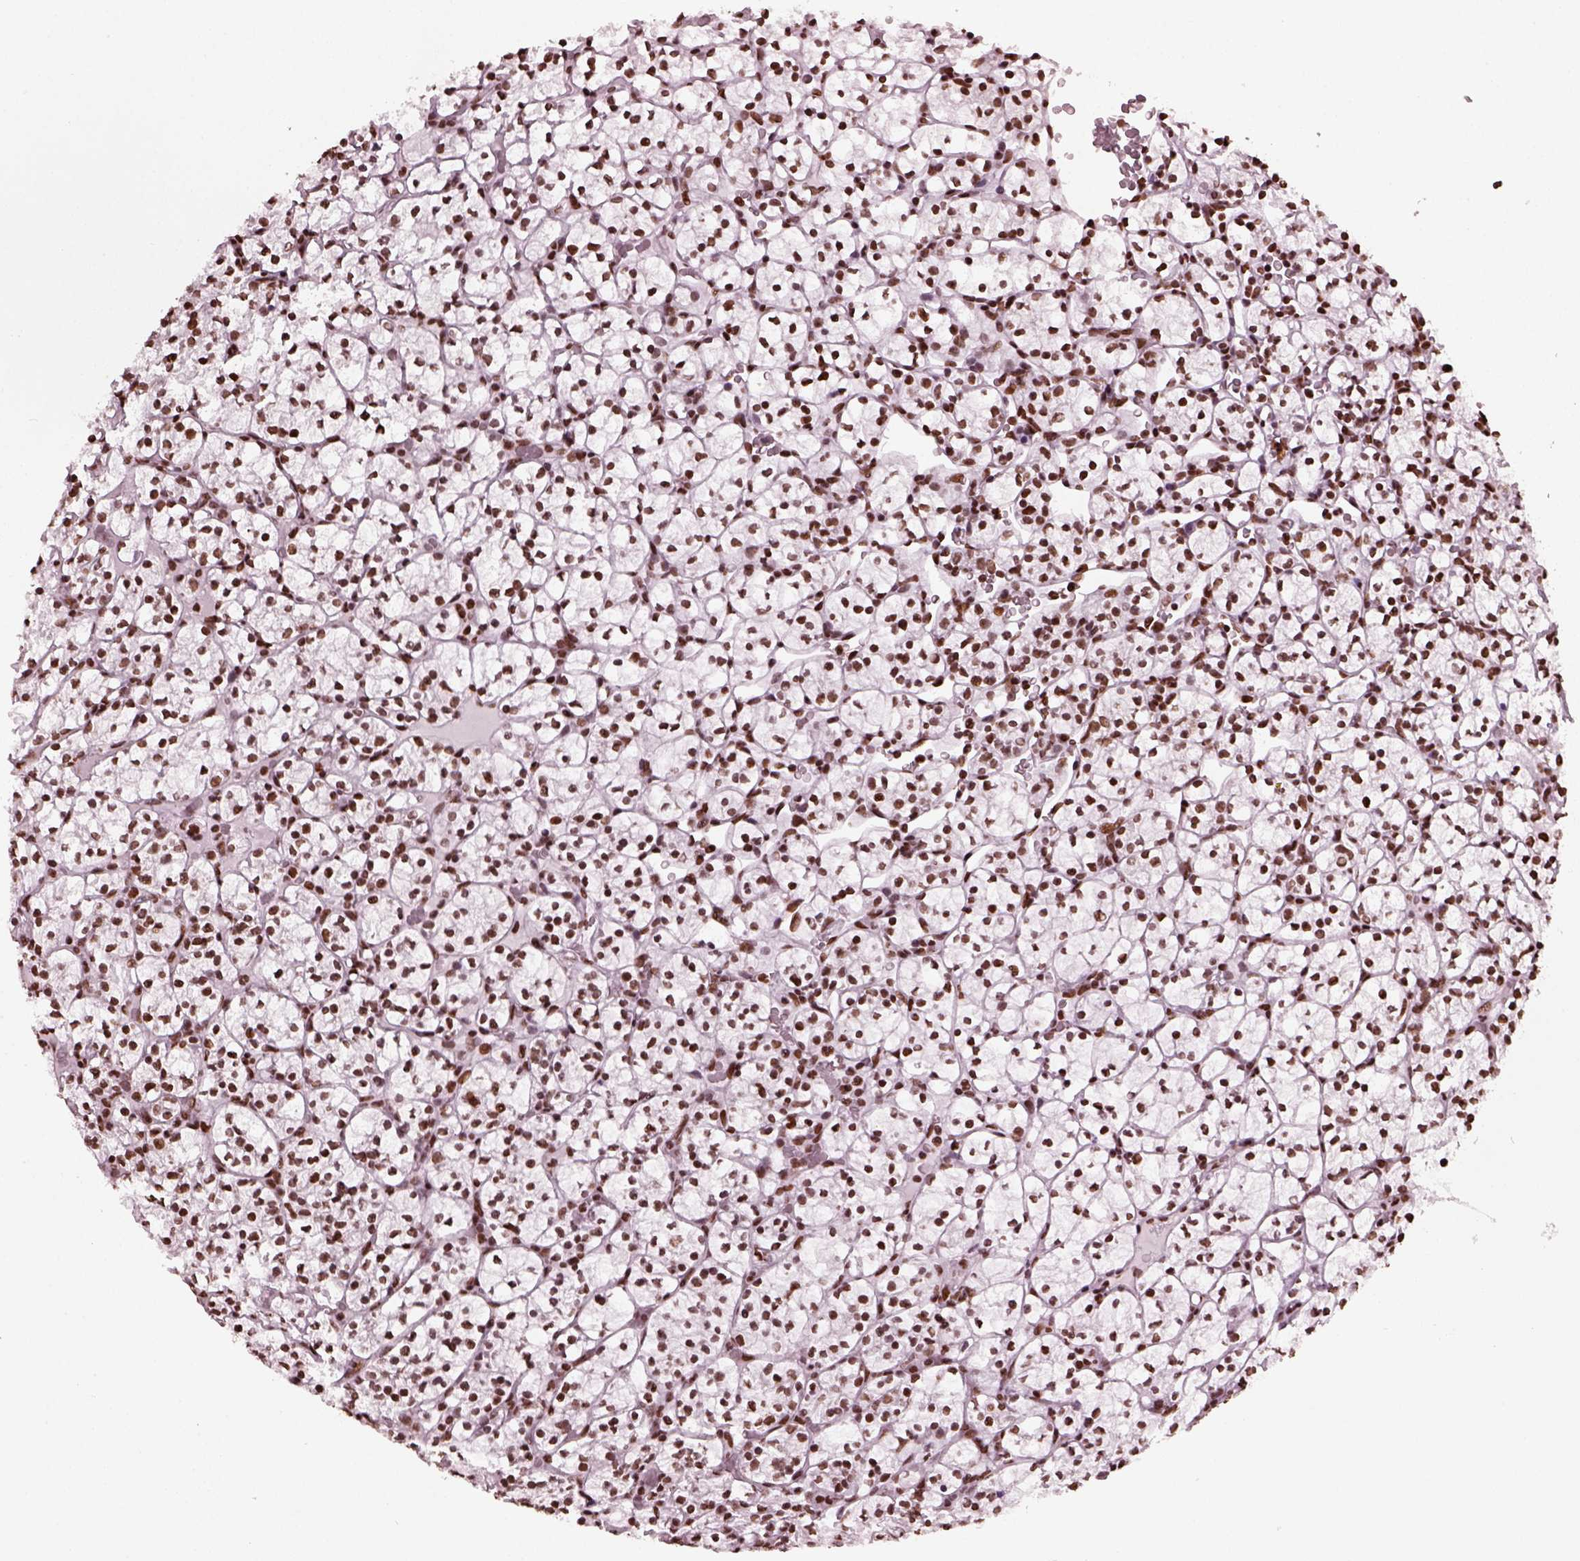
{"staining": {"intensity": "moderate", "quantity": ">75%", "location": "nuclear"}, "tissue": "renal cancer", "cell_type": "Tumor cells", "image_type": "cancer", "snomed": [{"axis": "morphology", "description": "Adenocarcinoma, NOS"}, {"axis": "topography", "description": "Kidney"}], "caption": "Adenocarcinoma (renal) tissue displays moderate nuclear positivity in about >75% of tumor cells, visualized by immunohistochemistry.", "gene": "CBFA2T3", "patient": {"sex": "female", "age": 89}}